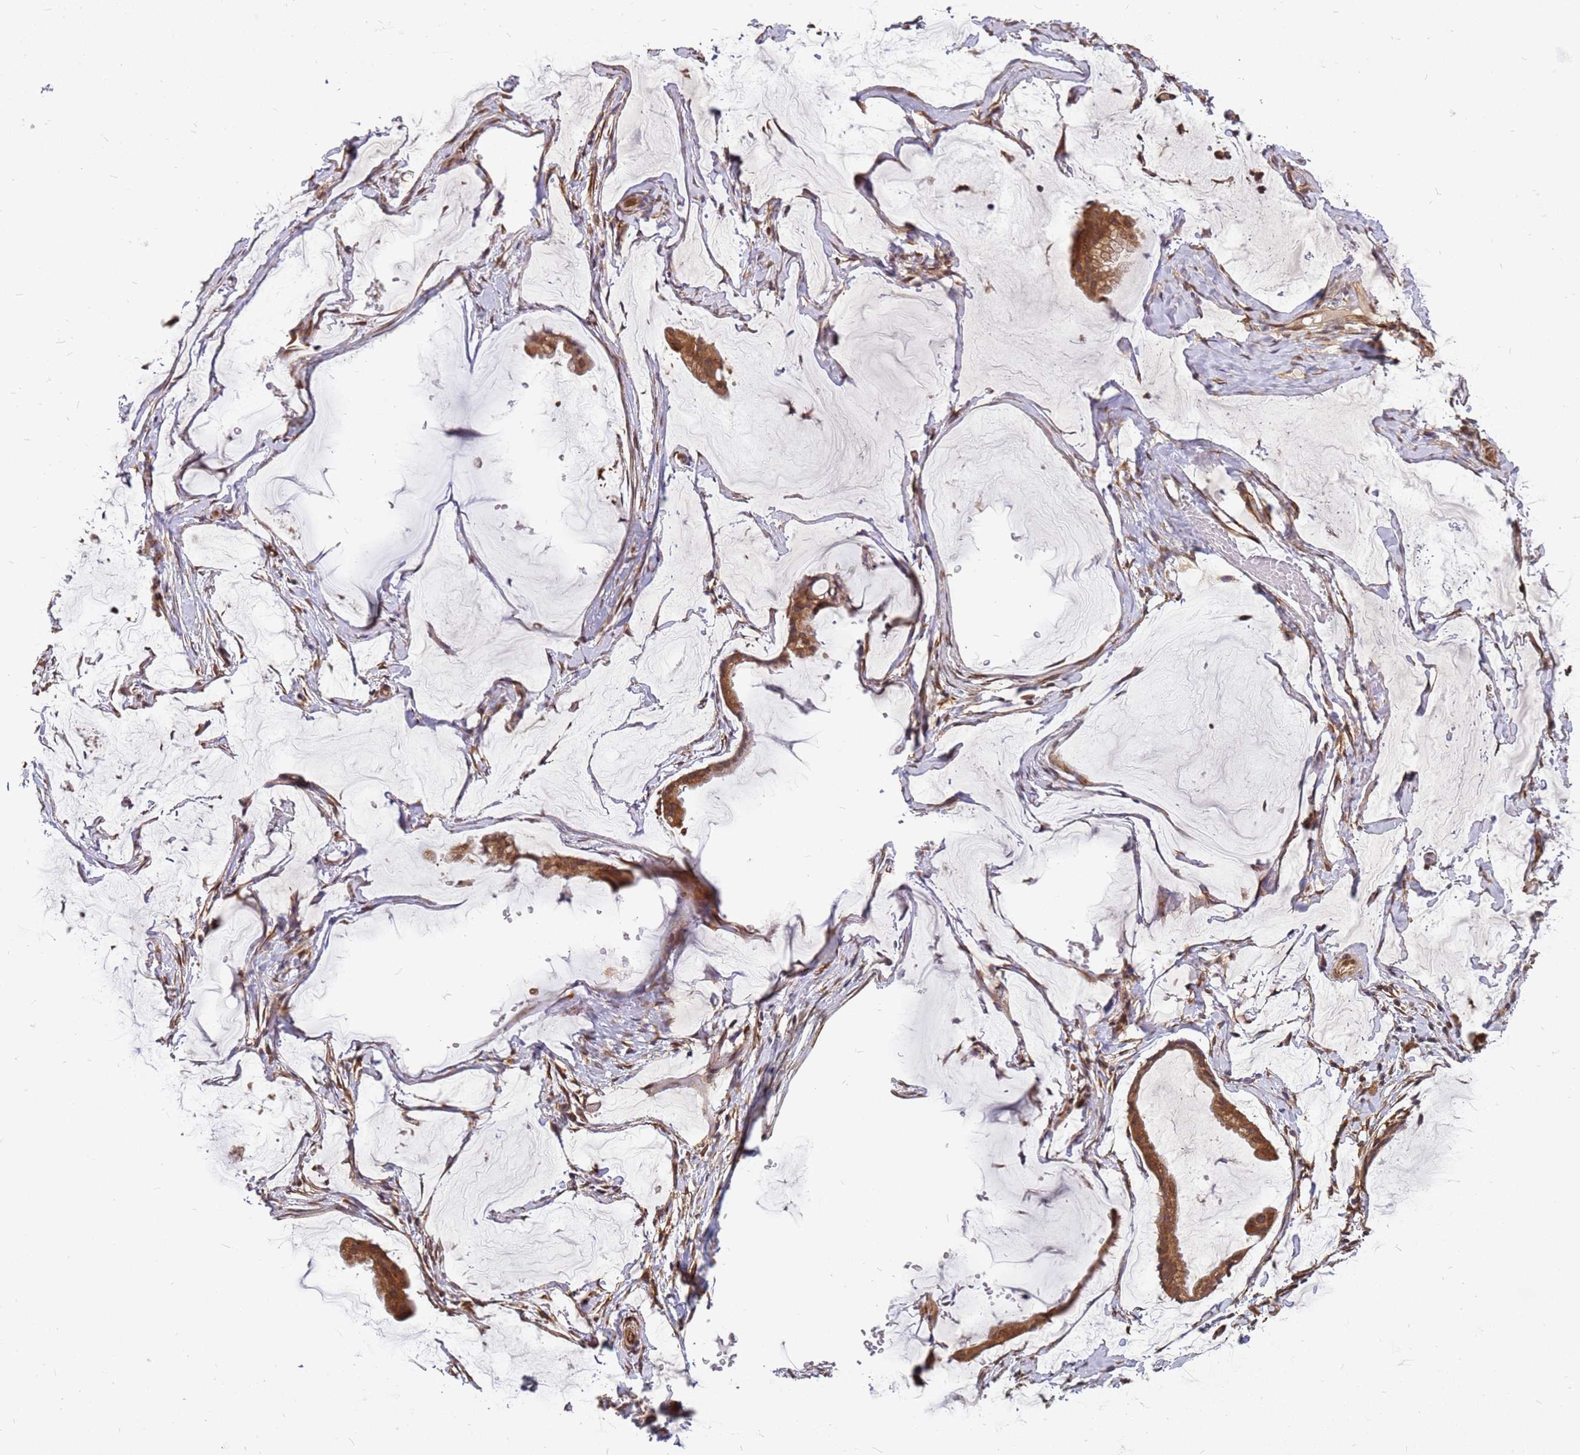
{"staining": {"intensity": "strong", "quantity": ">75%", "location": "cytoplasmic/membranous"}, "tissue": "ovarian cancer", "cell_type": "Tumor cells", "image_type": "cancer", "snomed": [{"axis": "morphology", "description": "Cystadenocarcinoma, mucinous, NOS"}, {"axis": "topography", "description": "Ovary"}], "caption": "High-power microscopy captured an immunohistochemistry (IHC) image of ovarian cancer (mucinous cystadenocarcinoma), revealing strong cytoplasmic/membranous staining in about >75% of tumor cells.", "gene": "NUDT14", "patient": {"sex": "female", "age": 73}}